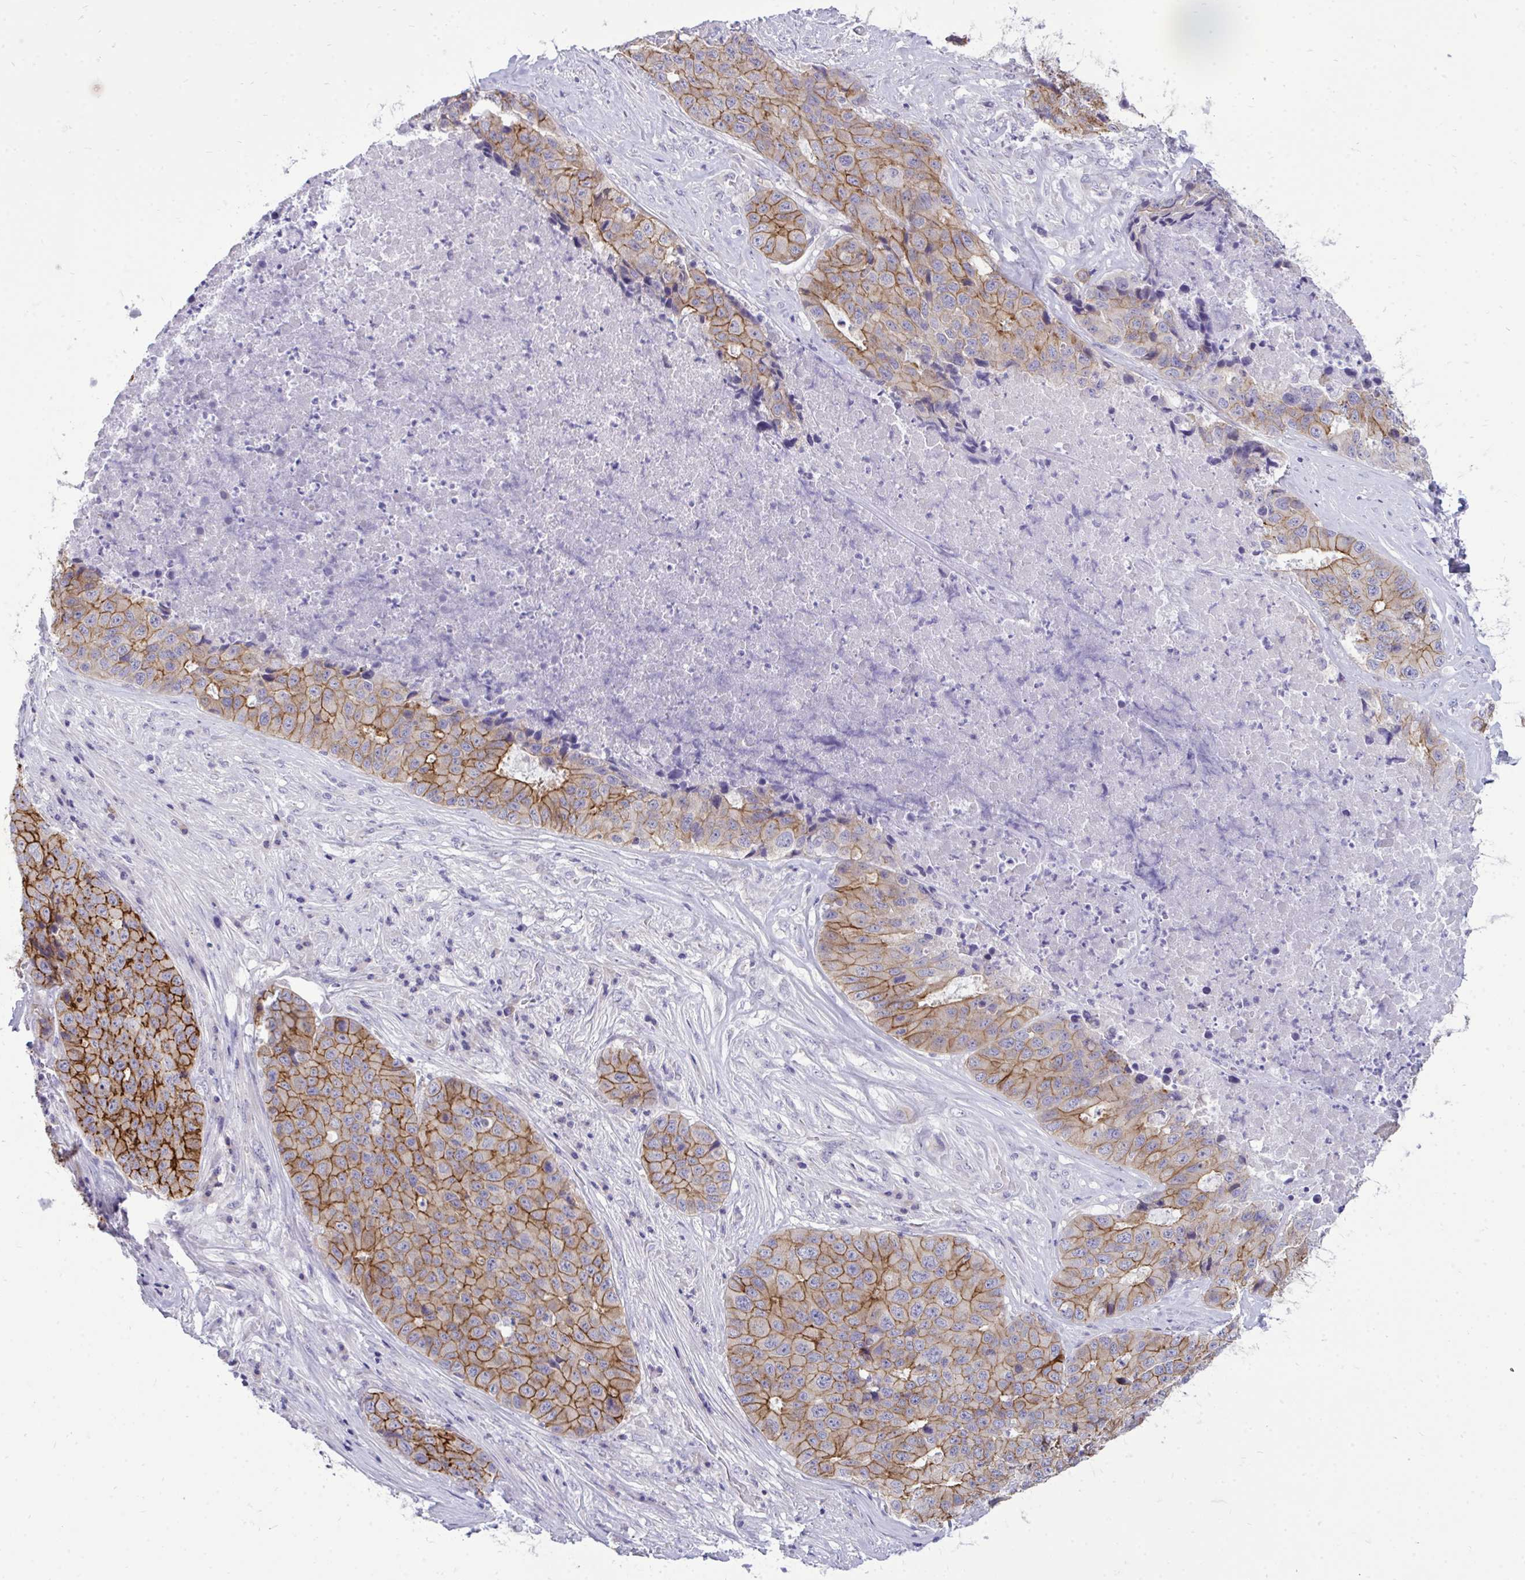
{"staining": {"intensity": "strong", "quantity": ">75%", "location": "cytoplasmic/membranous"}, "tissue": "stomach cancer", "cell_type": "Tumor cells", "image_type": "cancer", "snomed": [{"axis": "morphology", "description": "Adenocarcinoma, NOS"}, {"axis": "topography", "description": "Stomach"}], "caption": "Stomach cancer (adenocarcinoma) was stained to show a protein in brown. There is high levels of strong cytoplasmic/membranous positivity in about >75% of tumor cells. The staining is performed using DAB brown chromogen to label protein expression. The nuclei are counter-stained blue using hematoxylin.", "gene": "SPTBN2", "patient": {"sex": "male", "age": 71}}